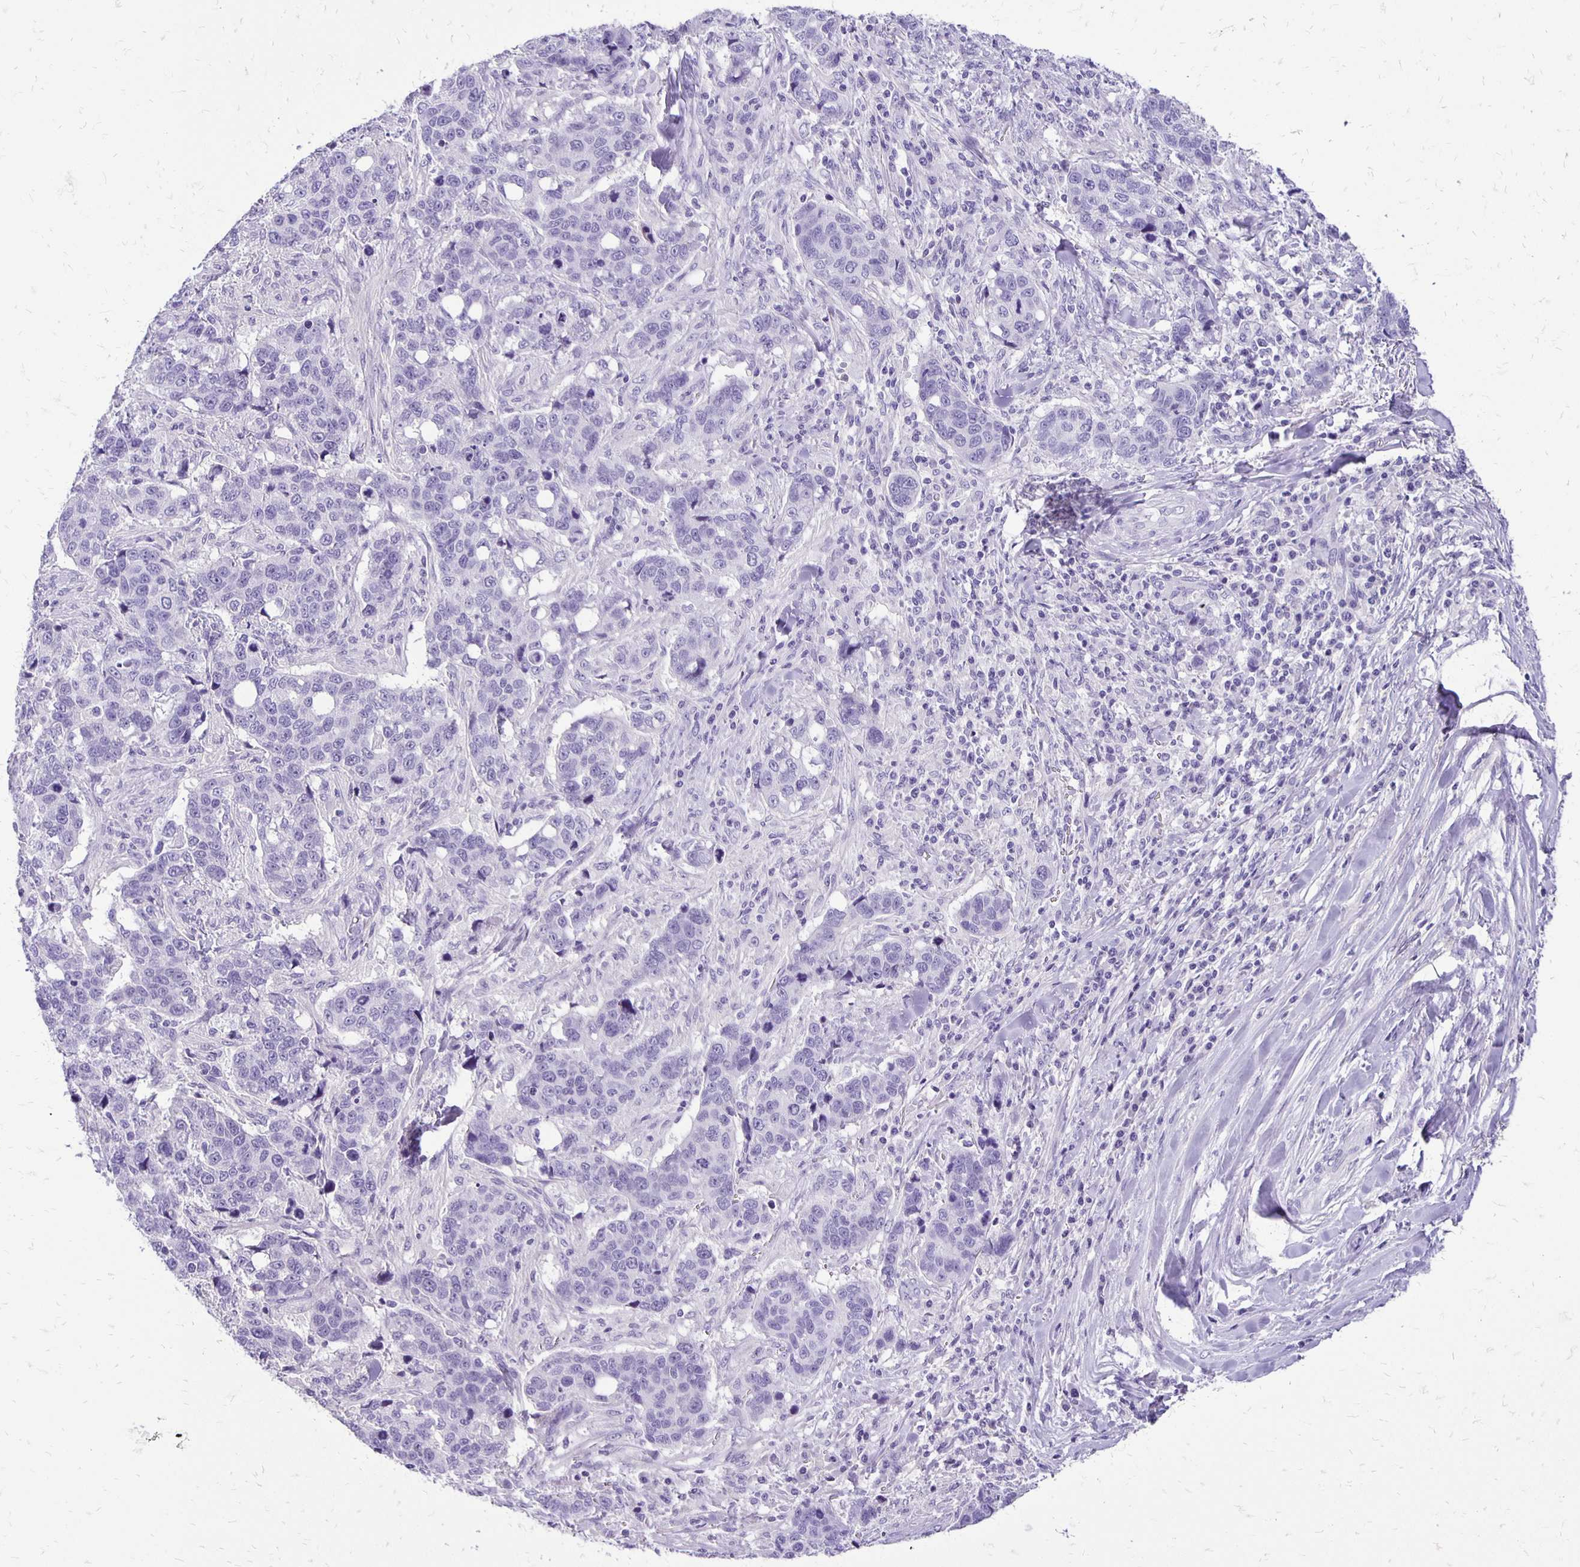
{"staining": {"intensity": "negative", "quantity": "none", "location": "none"}, "tissue": "lung cancer", "cell_type": "Tumor cells", "image_type": "cancer", "snomed": [{"axis": "morphology", "description": "Squamous cell carcinoma, NOS"}, {"axis": "topography", "description": "Lymph node"}, {"axis": "topography", "description": "Lung"}], "caption": "IHC of lung squamous cell carcinoma shows no expression in tumor cells.", "gene": "ANKRD45", "patient": {"sex": "male", "age": 61}}